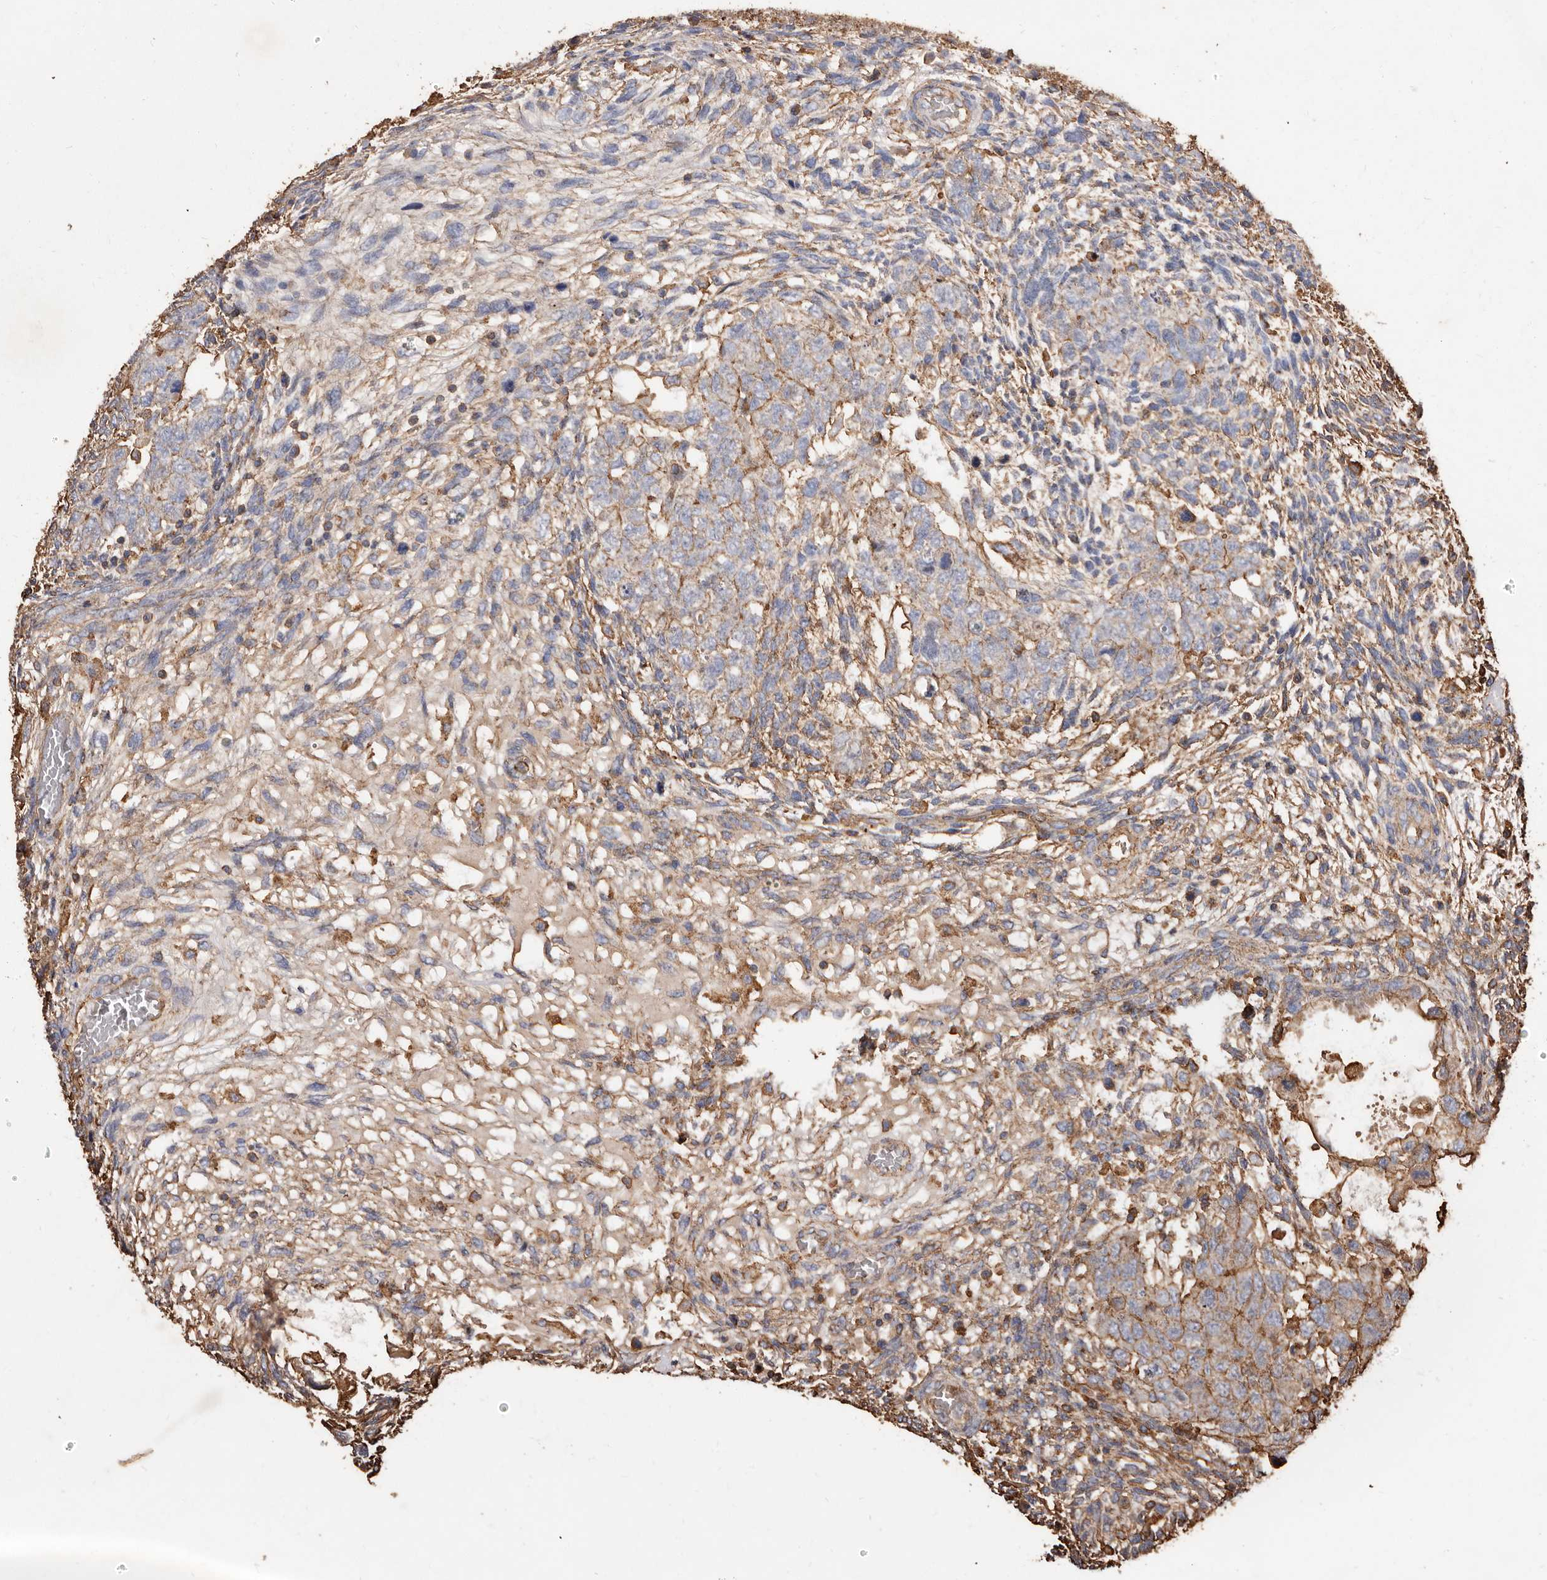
{"staining": {"intensity": "moderate", "quantity": "25%-75%", "location": "cytoplasmic/membranous"}, "tissue": "testis cancer", "cell_type": "Tumor cells", "image_type": "cancer", "snomed": [{"axis": "morphology", "description": "Normal tissue, NOS"}, {"axis": "morphology", "description": "Carcinoma, Embryonal, NOS"}, {"axis": "topography", "description": "Testis"}], "caption": "This histopathology image displays testis embryonal carcinoma stained with immunohistochemistry (IHC) to label a protein in brown. The cytoplasmic/membranous of tumor cells show moderate positivity for the protein. Nuclei are counter-stained blue.", "gene": "COQ8B", "patient": {"sex": "male", "age": 36}}